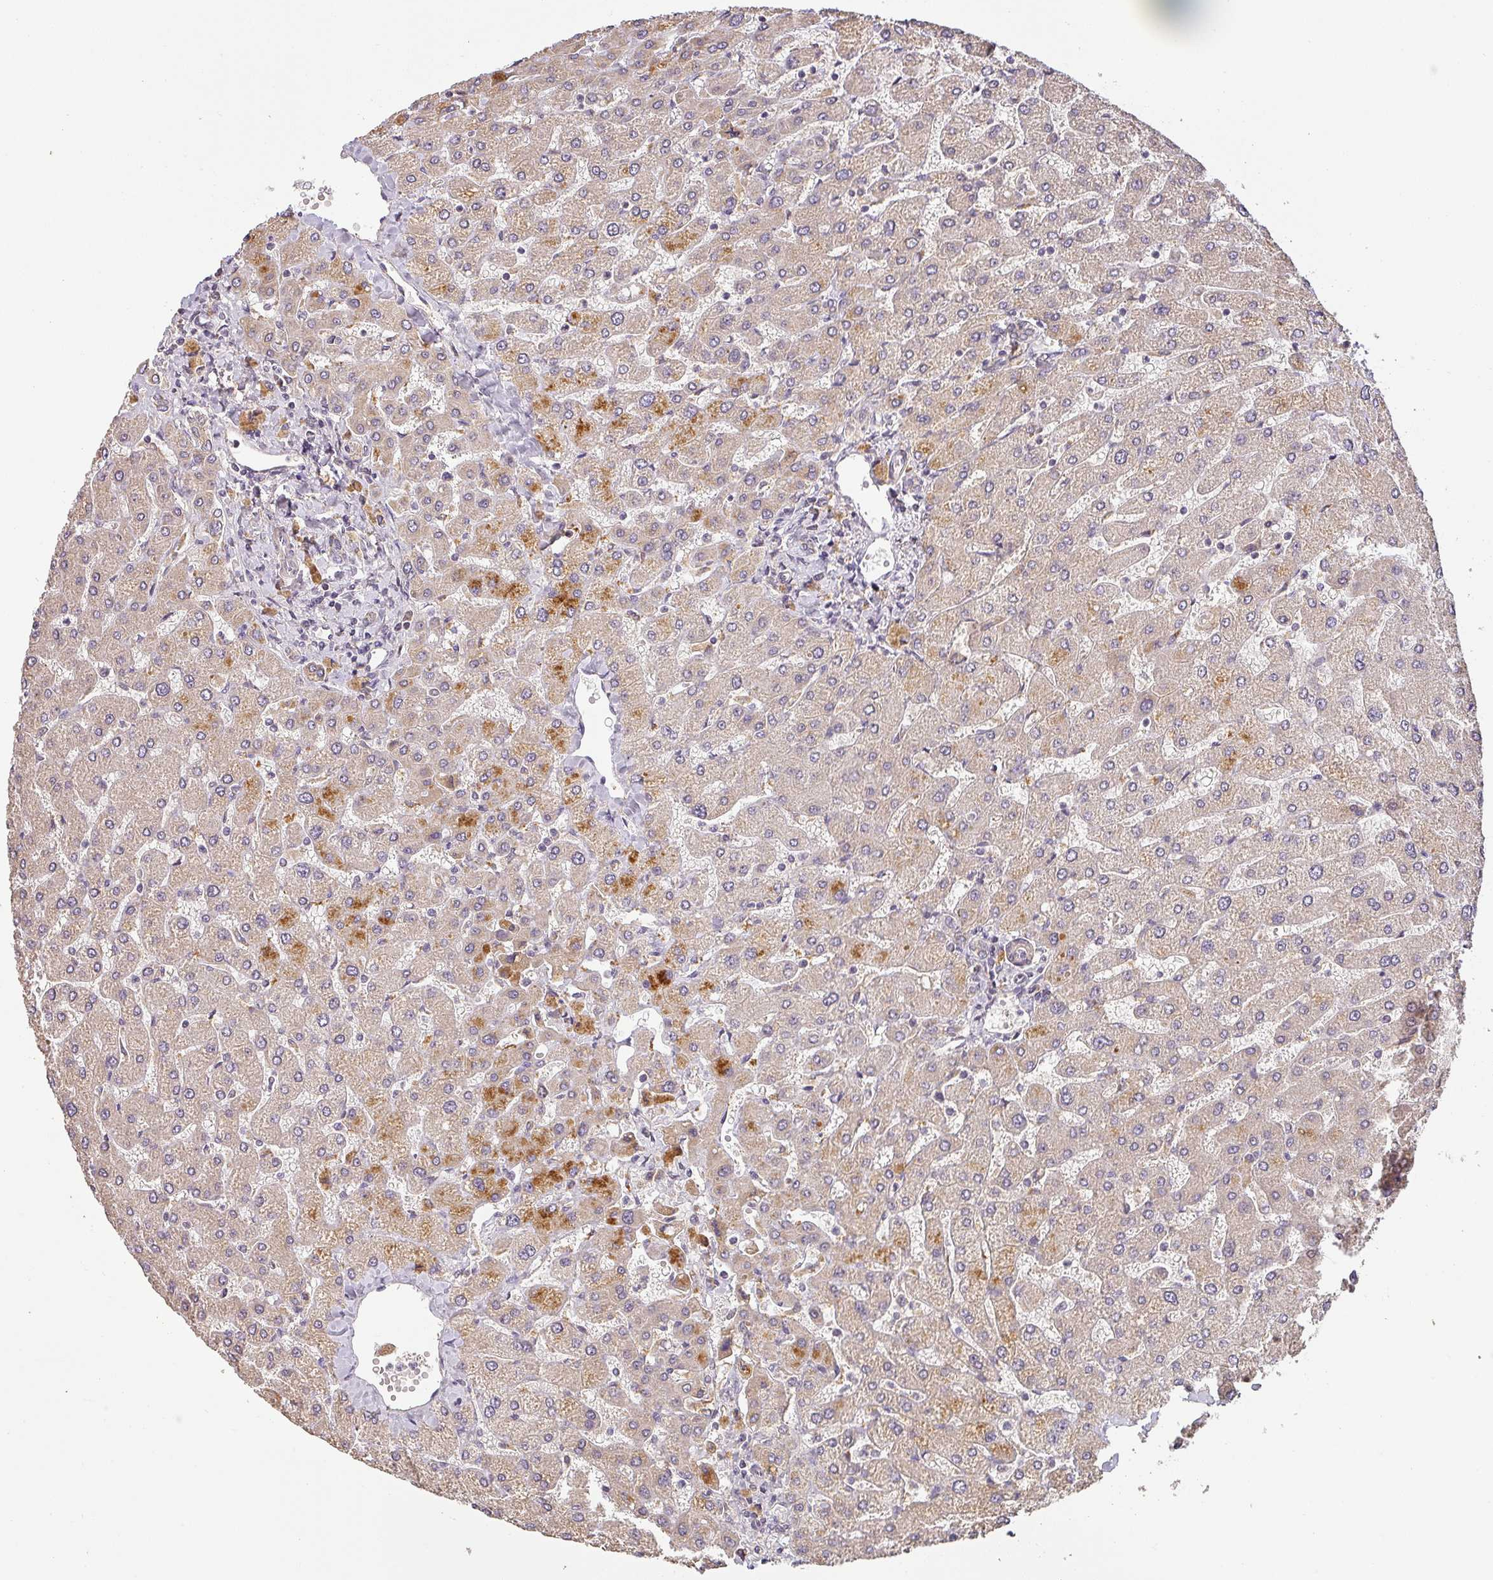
{"staining": {"intensity": "negative", "quantity": "none", "location": "none"}, "tissue": "liver", "cell_type": "Cholangiocytes", "image_type": "normal", "snomed": [{"axis": "morphology", "description": "Normal tissue, NOS"}, {"axis": "topography", "description": "Liver"}], "caption": "High power microscopy histopathology image of an immunohistochemistry (IHC) photomicrograph of benign liver, revealing no significant positivity in cholangiocytes.", "gene": "BPIFB3", "patient": {"sex": "male", "age": 55}}